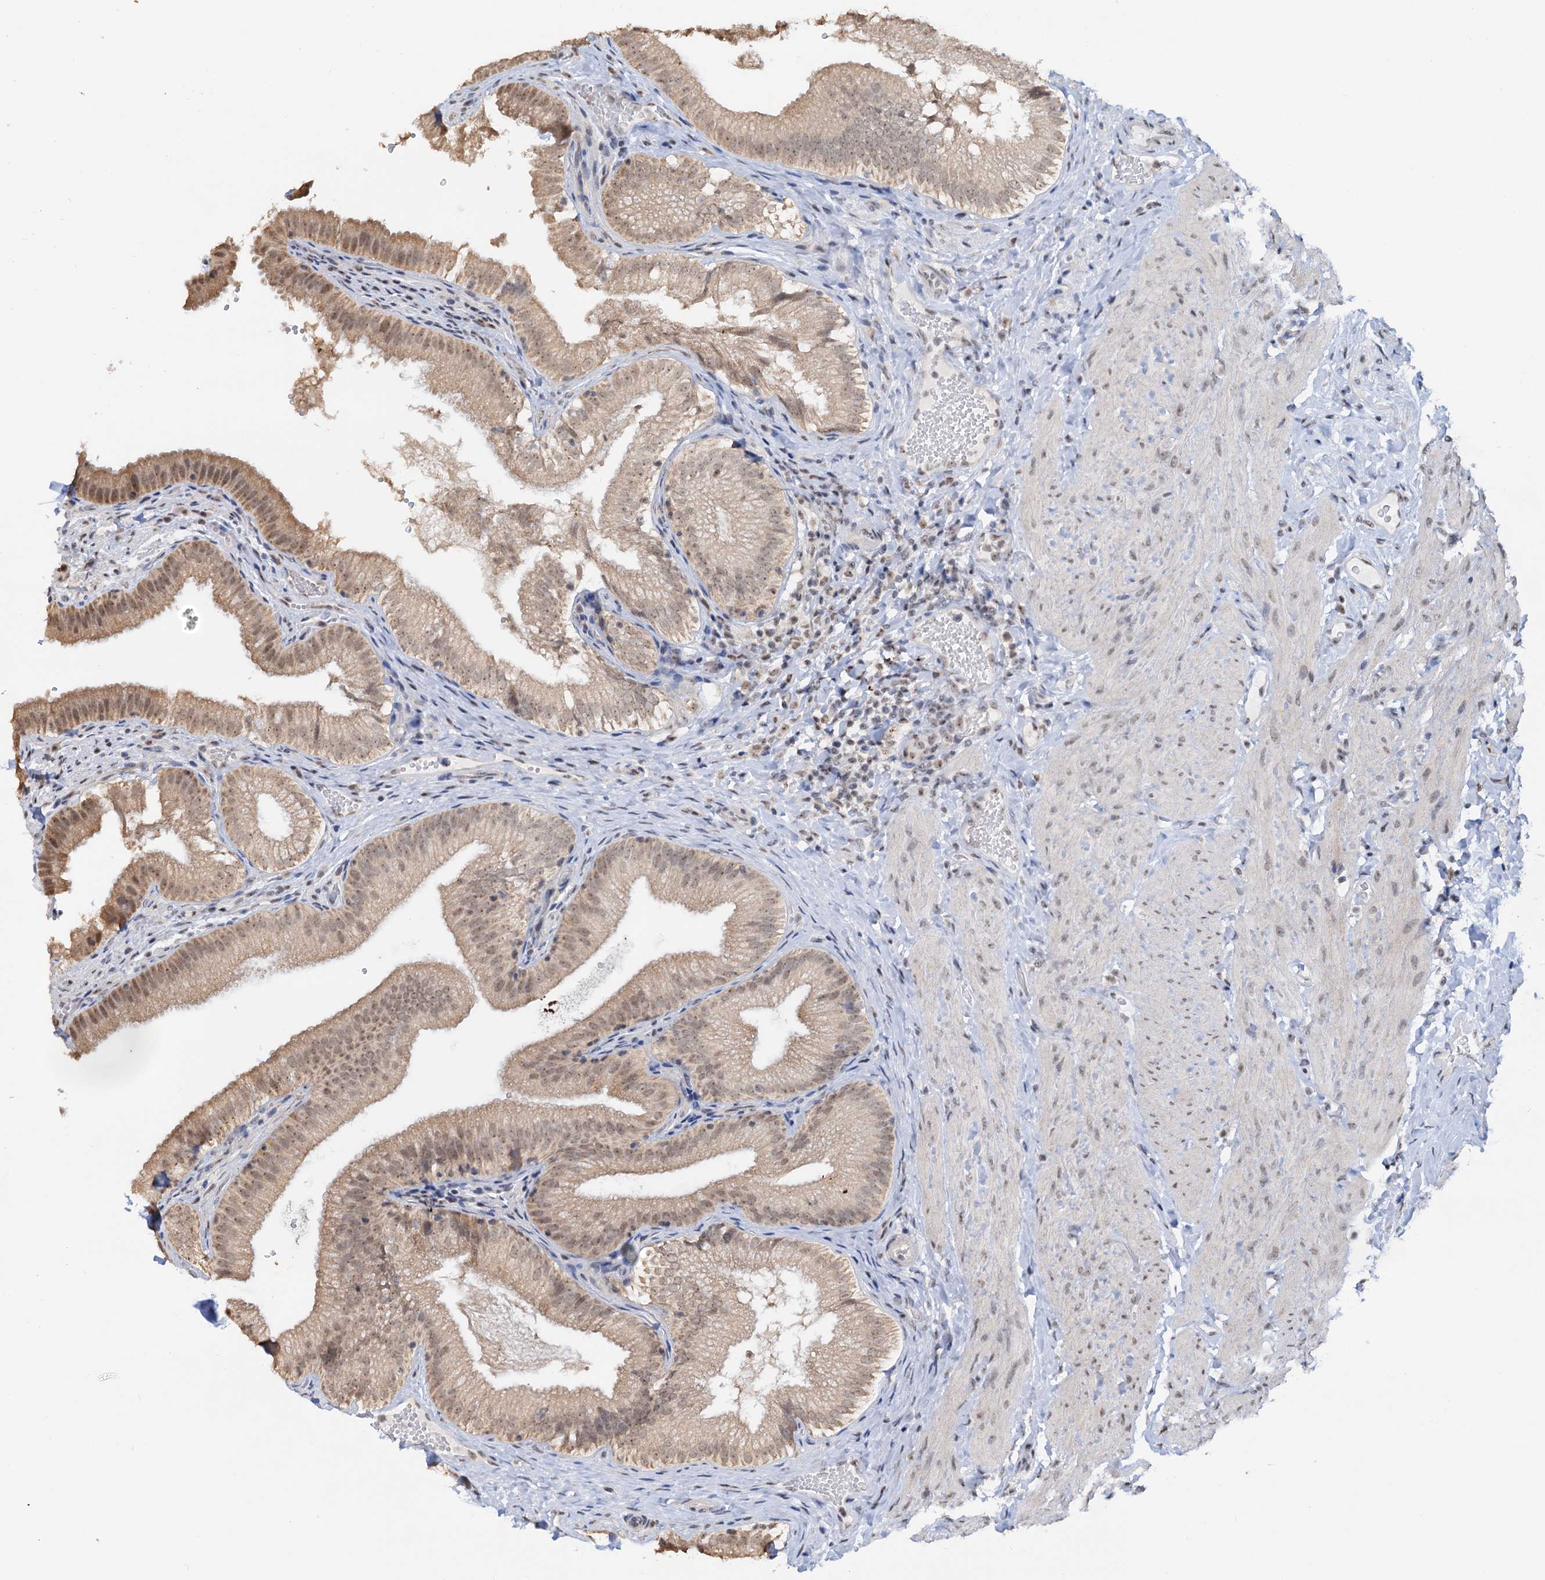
{"staining": {"intensity": "moderate", "quantity": ">75%", "location": "cytoplasmic/membranous,nuclear"}, "tissue": "gallbladder", "cell_type": "Glandular cells", "image_type": "normal", "snomed": [{"axis": "morphology", "description": "Normal tissue, NOS"}, {"axis": "topography", "description": "Gallbladder"}], "caption": "DAB (3,3'-diaminobenzidine) immunohistochemical staining of unremarkable human gallbladder shows moderate cytoplasmic/membranous,nuclear protein positivity in approximately >75% of glandular cells. (brown staining indicates protein expression, while blue staining denotes nuclei).", "gene": "NAT10", "patient": {"sex": "female", "age": 30}}